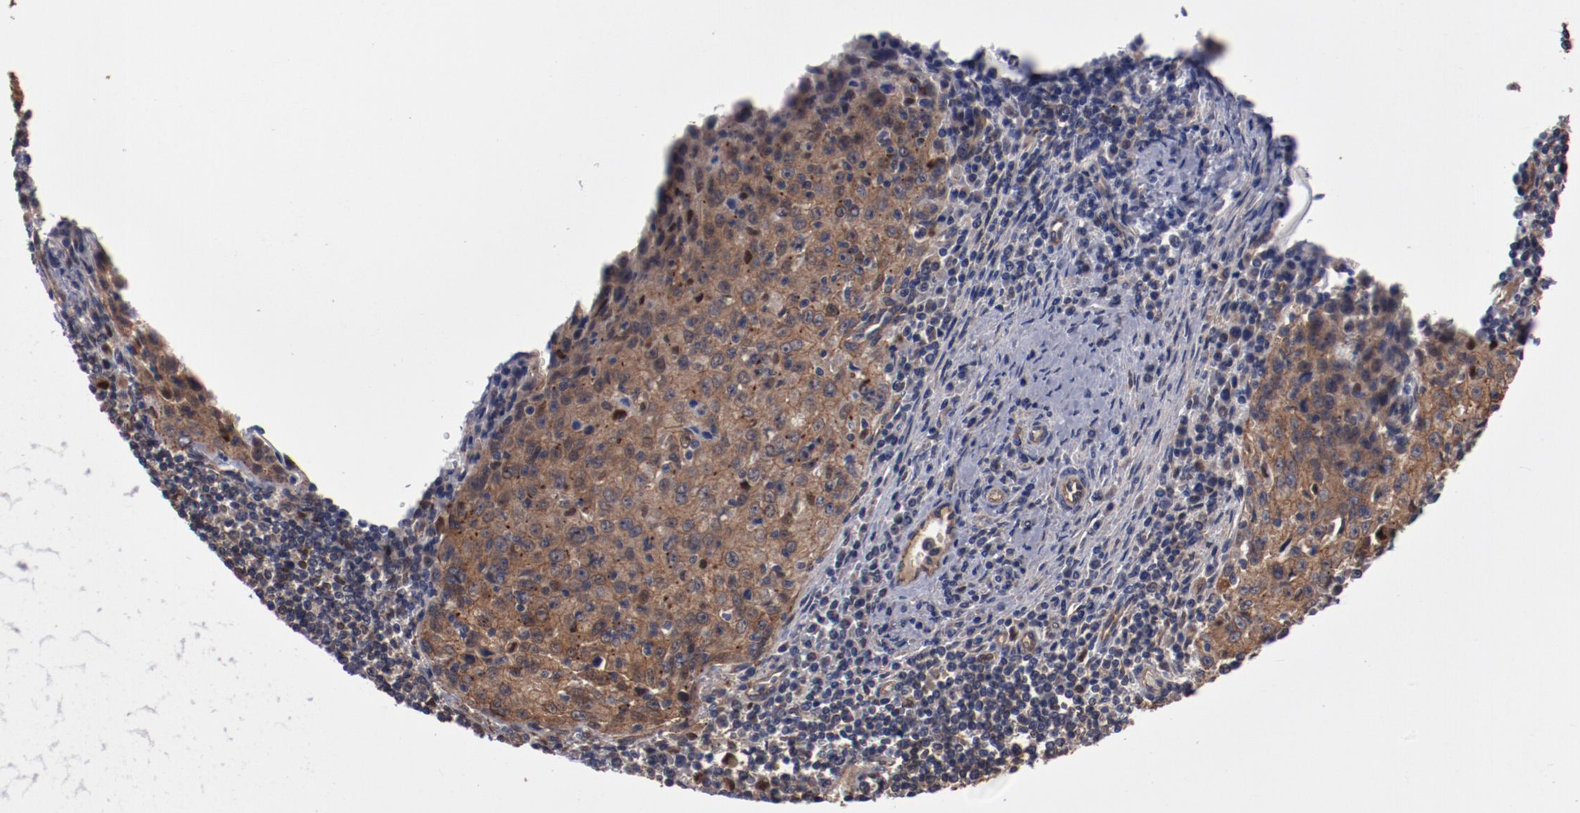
{"staining": {"intensity": "moderate", "quantity": ">75%", "location": "cytoplasmic/membranous"}, "tissue": "cervical cancer", "cell_type": "Tumor cells", "image_type": "cancer", "snomed": [{"axis": "morphology", "description": "Squamous cell carcinoma, NOS"}, {"axis": "topography", "description": "Cervix"}], "caption": "A photomicrograph of cervical squamous cell carcinoma stained for a protein reveals moderate cytoplasmic/membranous brown staining in tumor cells.", "gene": "DNAAF2", "patient": {"sex": "female", "age": 27}}